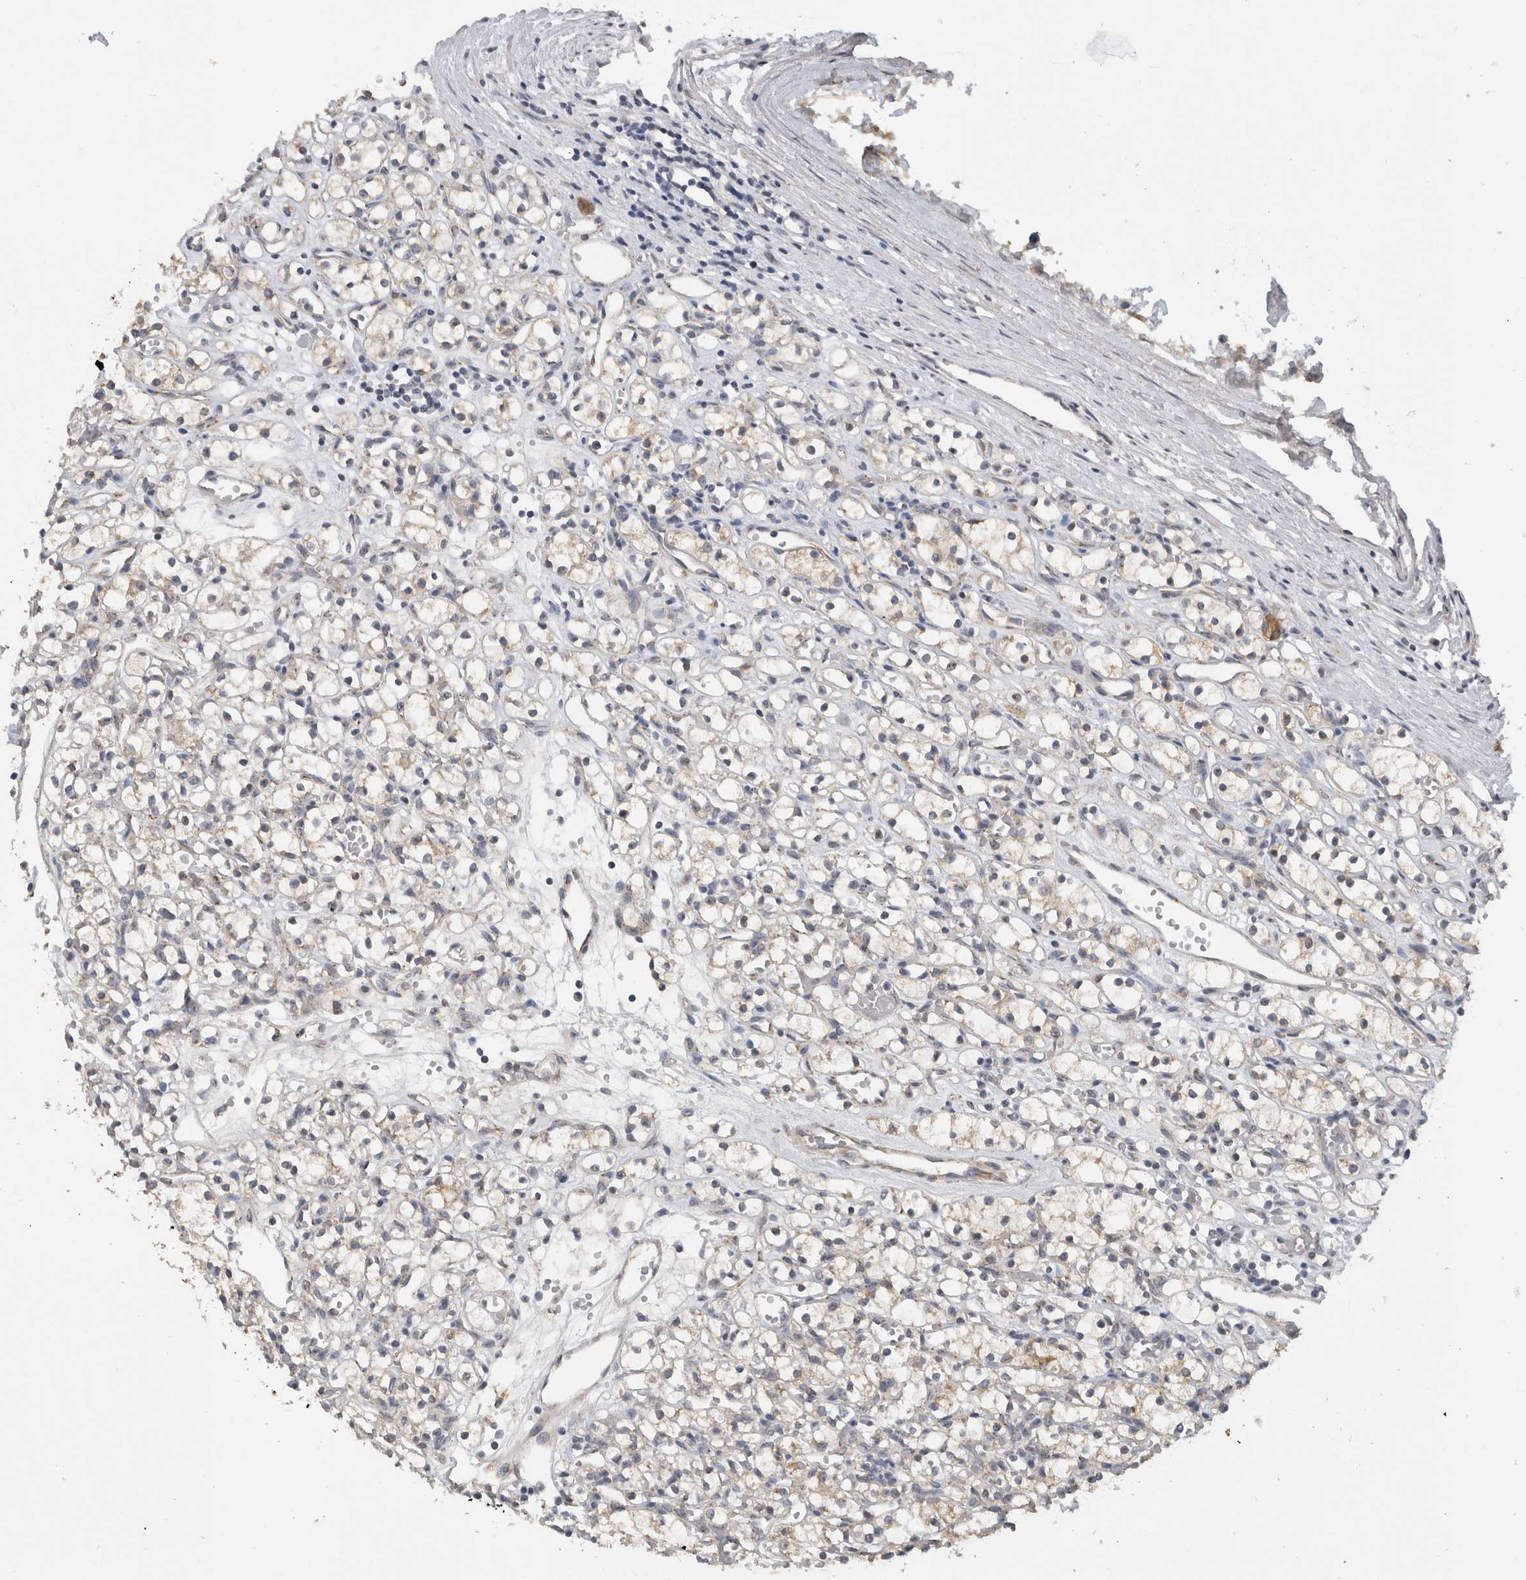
{"staining": {"intensity": "moderate", "quantity": "<25%", "location": "cytoplasmic/membranous"}, "tissue": "renal cancer", "cell_type": "Tumor cells", "image_type": "cancer", "snomed": [{"axis": "morphology", "description": "Adenocarcinoma, NOS"}, {"axis": "topography", "description": "Kidney"}], "caption": "The micrograph demonstrates a brown stain indicating the presence of a protein in the cytoplasmic/membranous of tumor cells in renal adenocarcinoma.", "gene": "DYRK2", "patient": {"sex": "female", "age": 59}}